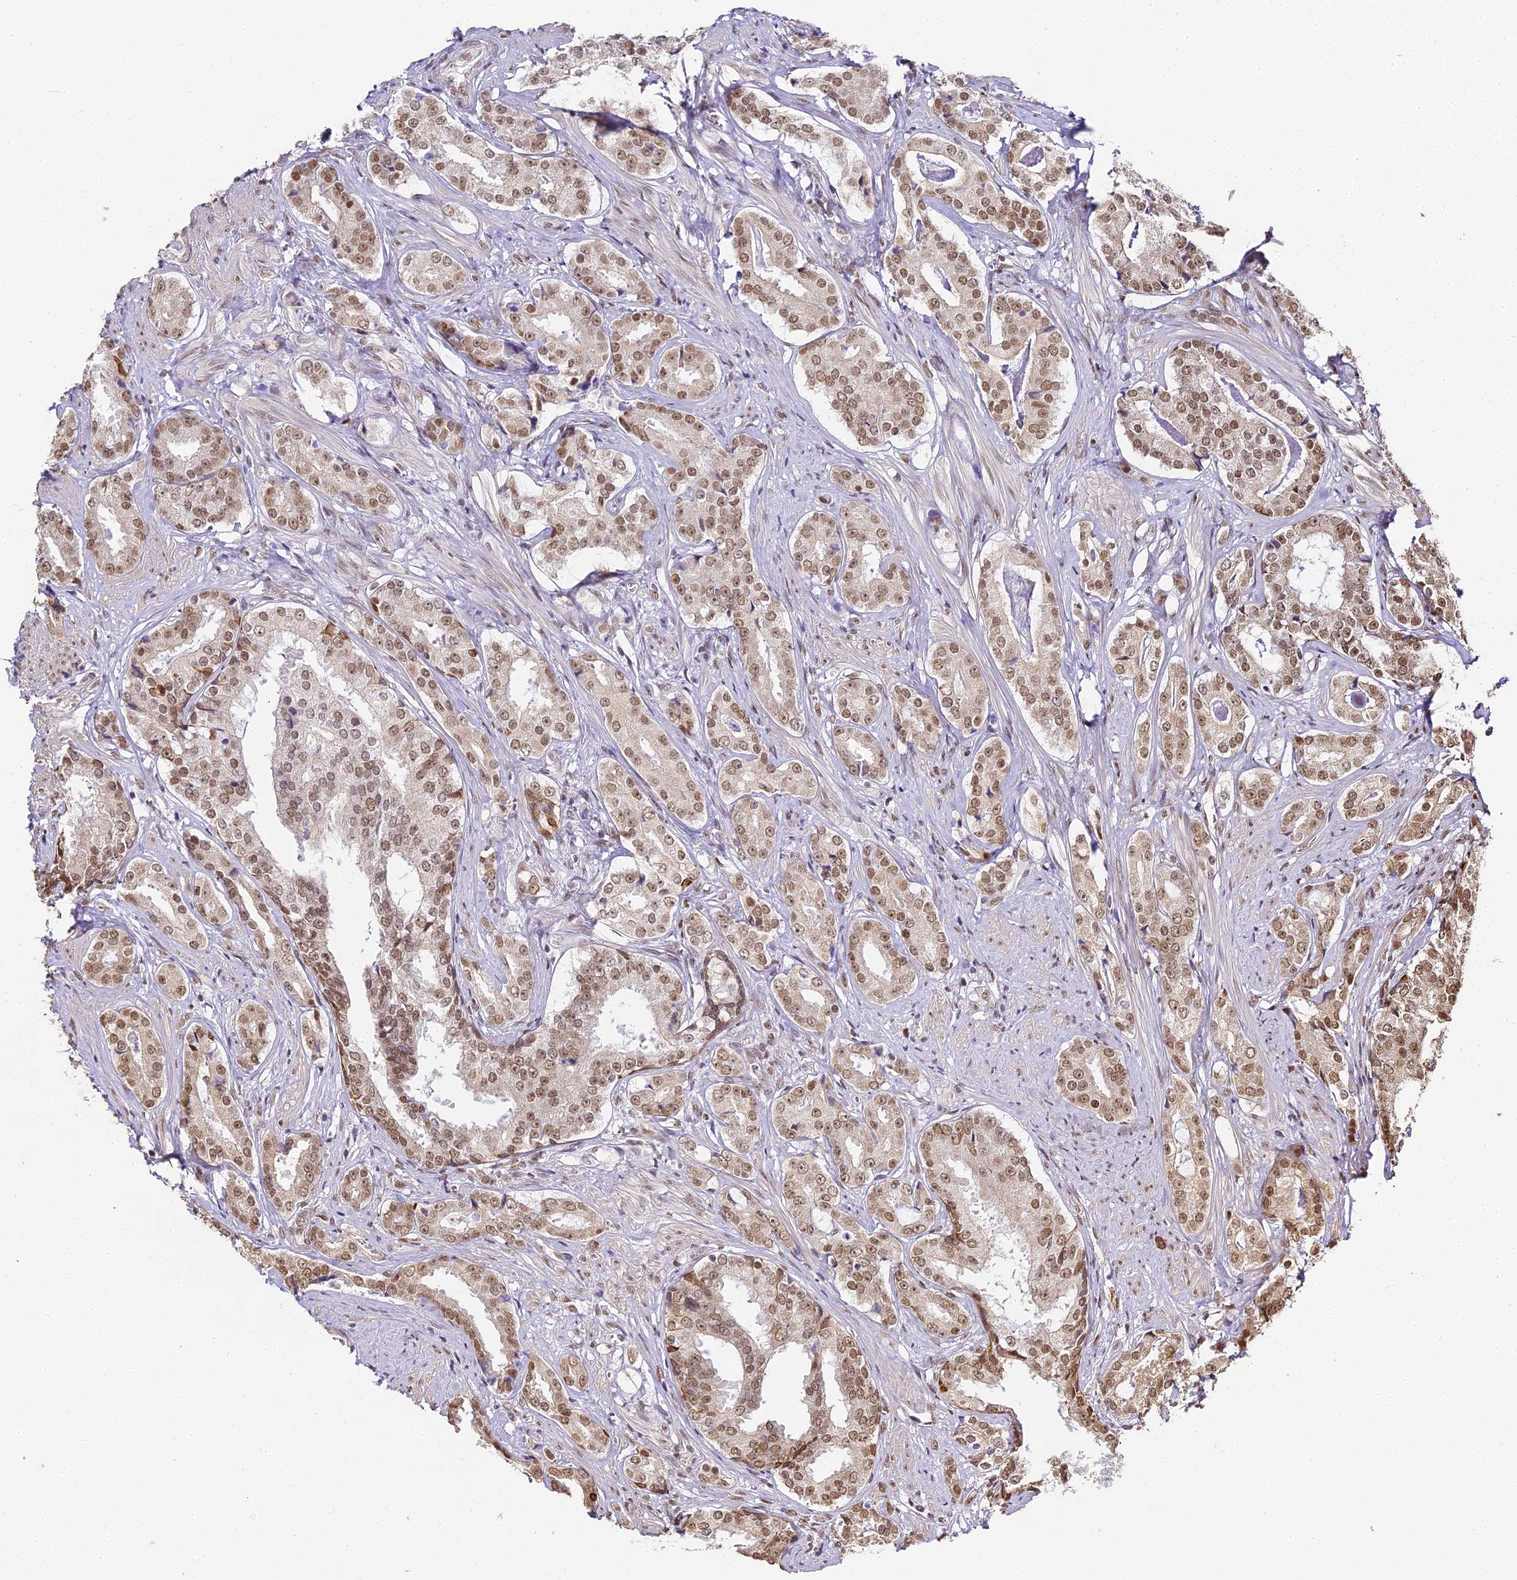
{"staining": {"intensity": "moderate", "quantity": ">75%", "location": "nuclear"}, "tissue": "prostate cancer", "cell_type": "Tumor cells", "image_type": "cancer", "snomed": [{"axis": "morphology", "description": "Adenocarcinoma, High grade"}, {"axis": "topography", "description": "Prostate"}], "caption": "IHC (DAB (3,3'-diaminobenzidine)) staining of human adenocarcinoma (high-grade) (prostate) reveals moderate nuclear protein expression in approximately >75% of tumor cells.", "gene": "HNRNPA1", "patient": {"sex": "male", "age": 58}}